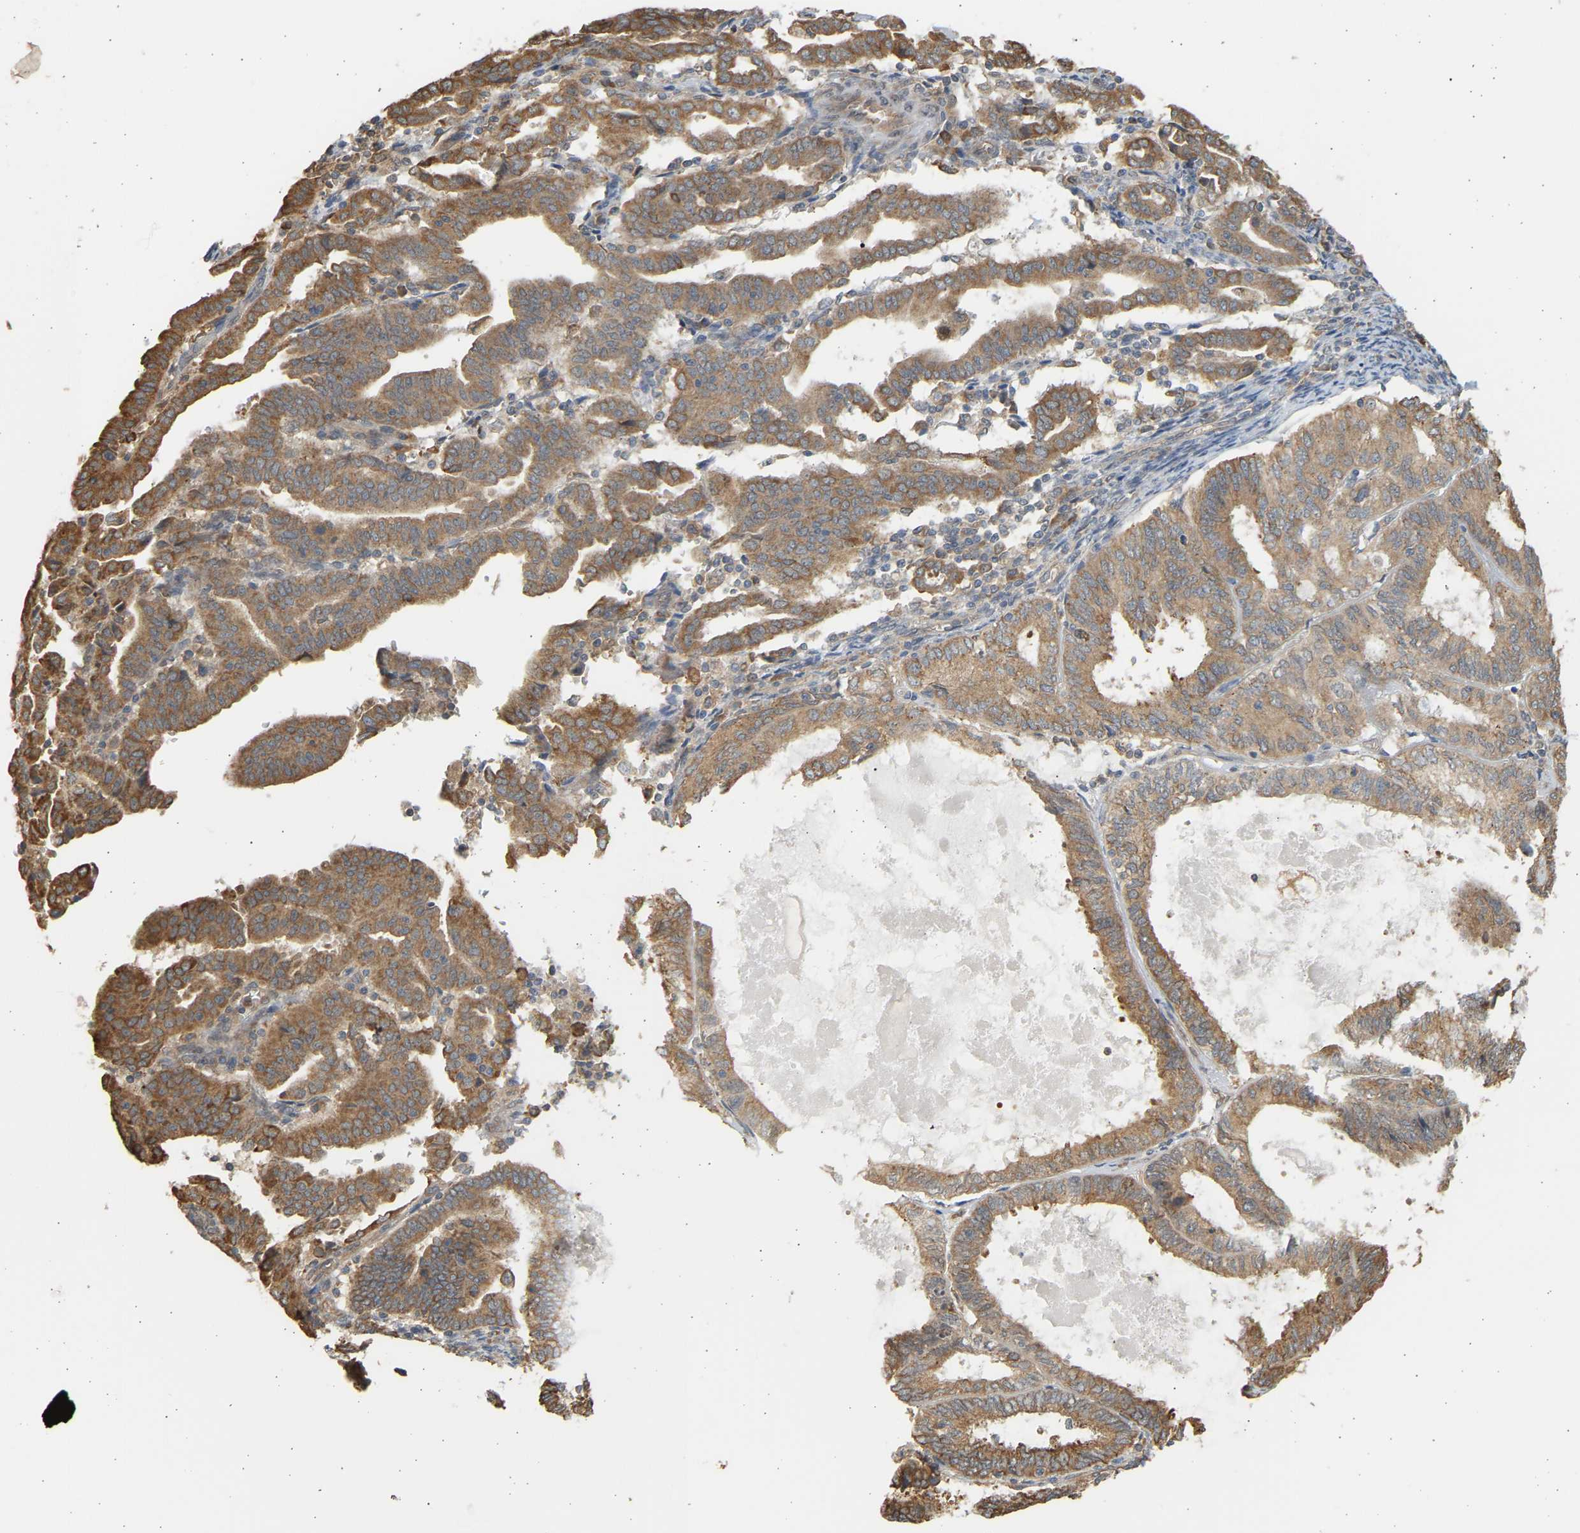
{"staining": {"intensity": "moderate", "quantity": ">75%", "location": "cytoplasmic/membranous"}, "tissue": "endometrial cancer", "cell_type": "Tumor cells", "image_type": "cancer", "snomed": [{"axis": "morphology", "description": "Adenocarcinoma, NOS"}, {"axis": "topography", "description": "Uterus"}], "caption": "Immunohistochemistry of endometrial cancer demonstrates medium levels of moderate cytoplasmic/membranous expression in approximately >75% of tumor cells. The staining was performed using DAB to visualize the protein expression in brown, while the nuclei were stained in blue with hematoxylin (Magnification: 20x).", "gene": "B4GALT6", "patient": {"sex": "female", "age": 83}}